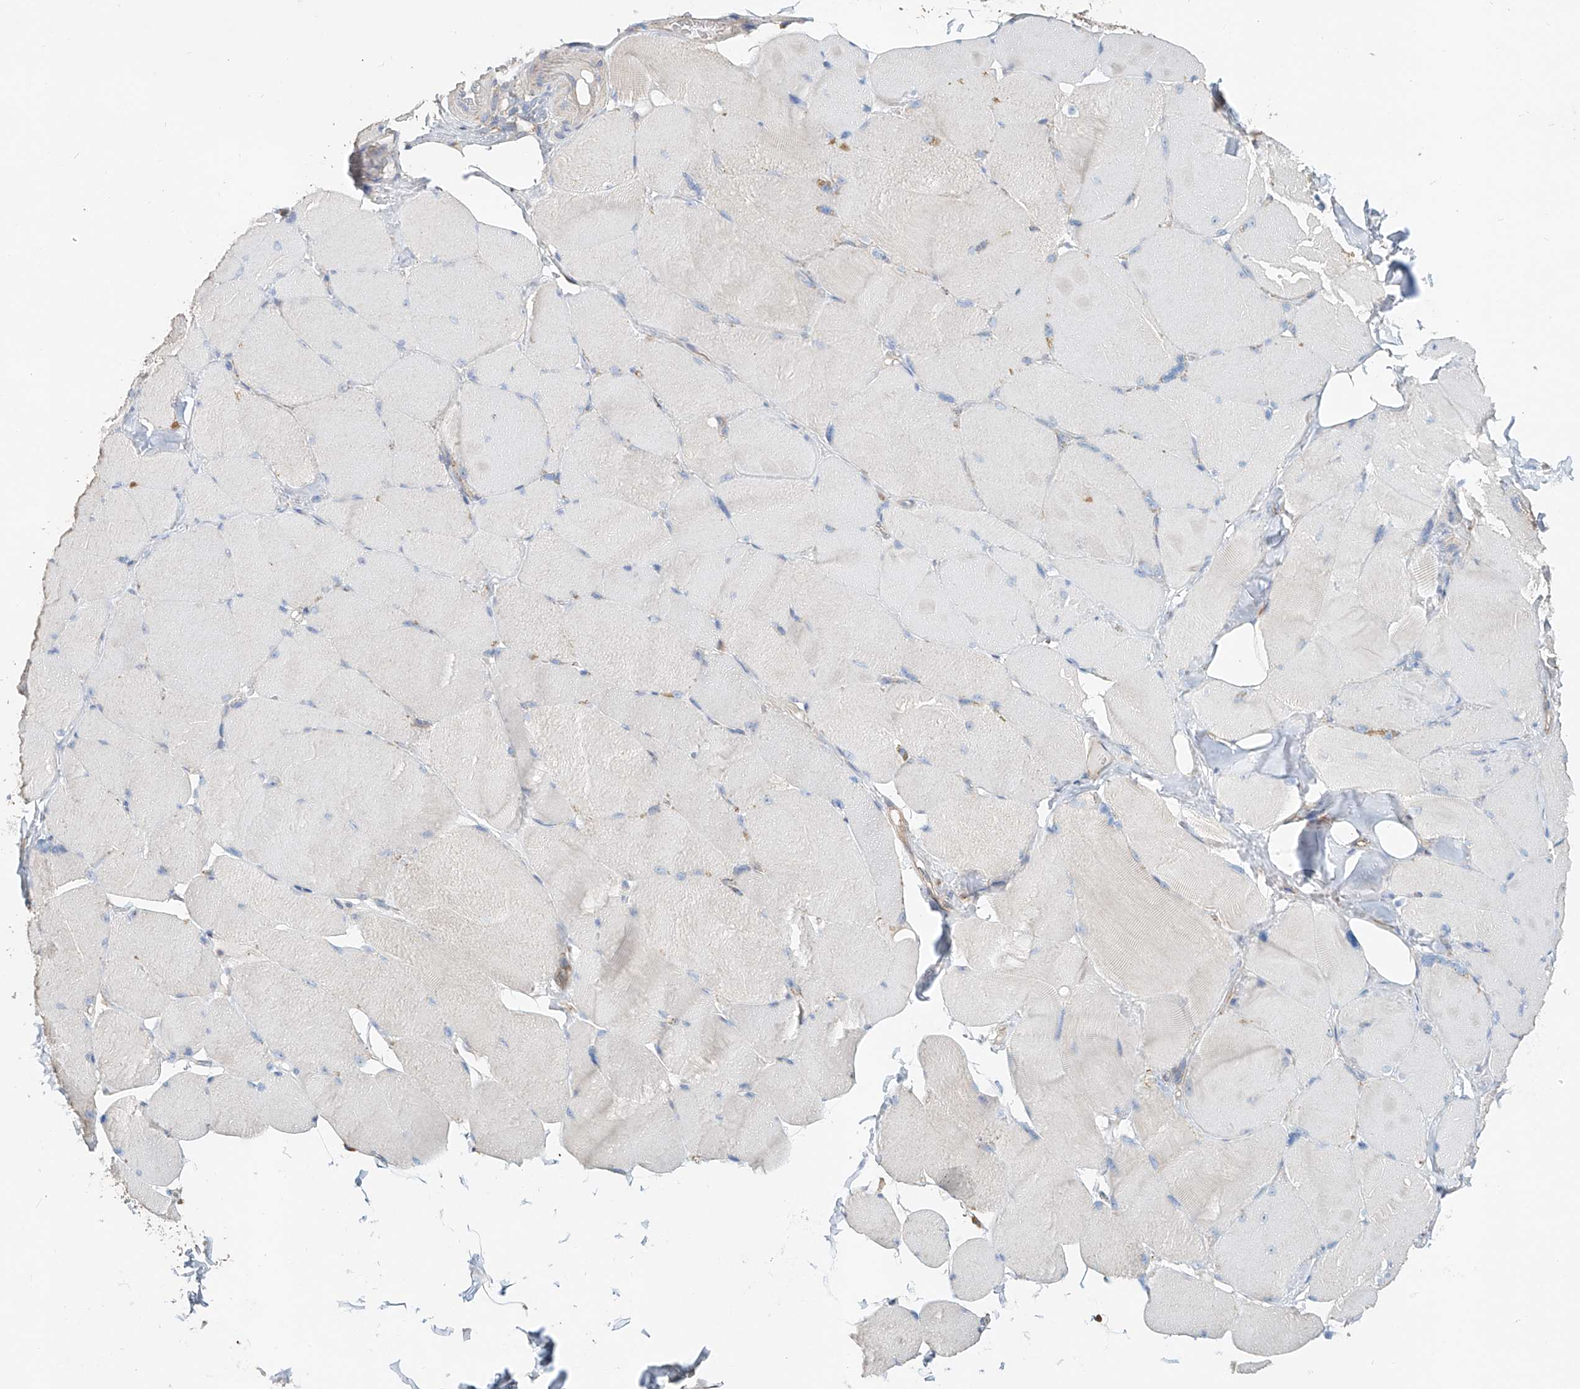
{"staining": {"intensity": "negative", "quantity": "none", "location": "none"}, "tissue": "skeletal muscle", "cell_type": "Myocytes", "image_type": "normal", "snomed": [{"axis": "morphology", "description": "Normal tissue, NOS"}, {"axis": "topography", "description": "Skin"}, {"axis": "topography", "description": "Skeletal muscle"}], "caption": "IHC of benign human skeletal muscle shows no positivity in myocytes.", "gene": "TRIM47", "patient": {"sex": "male", "age": 83}}